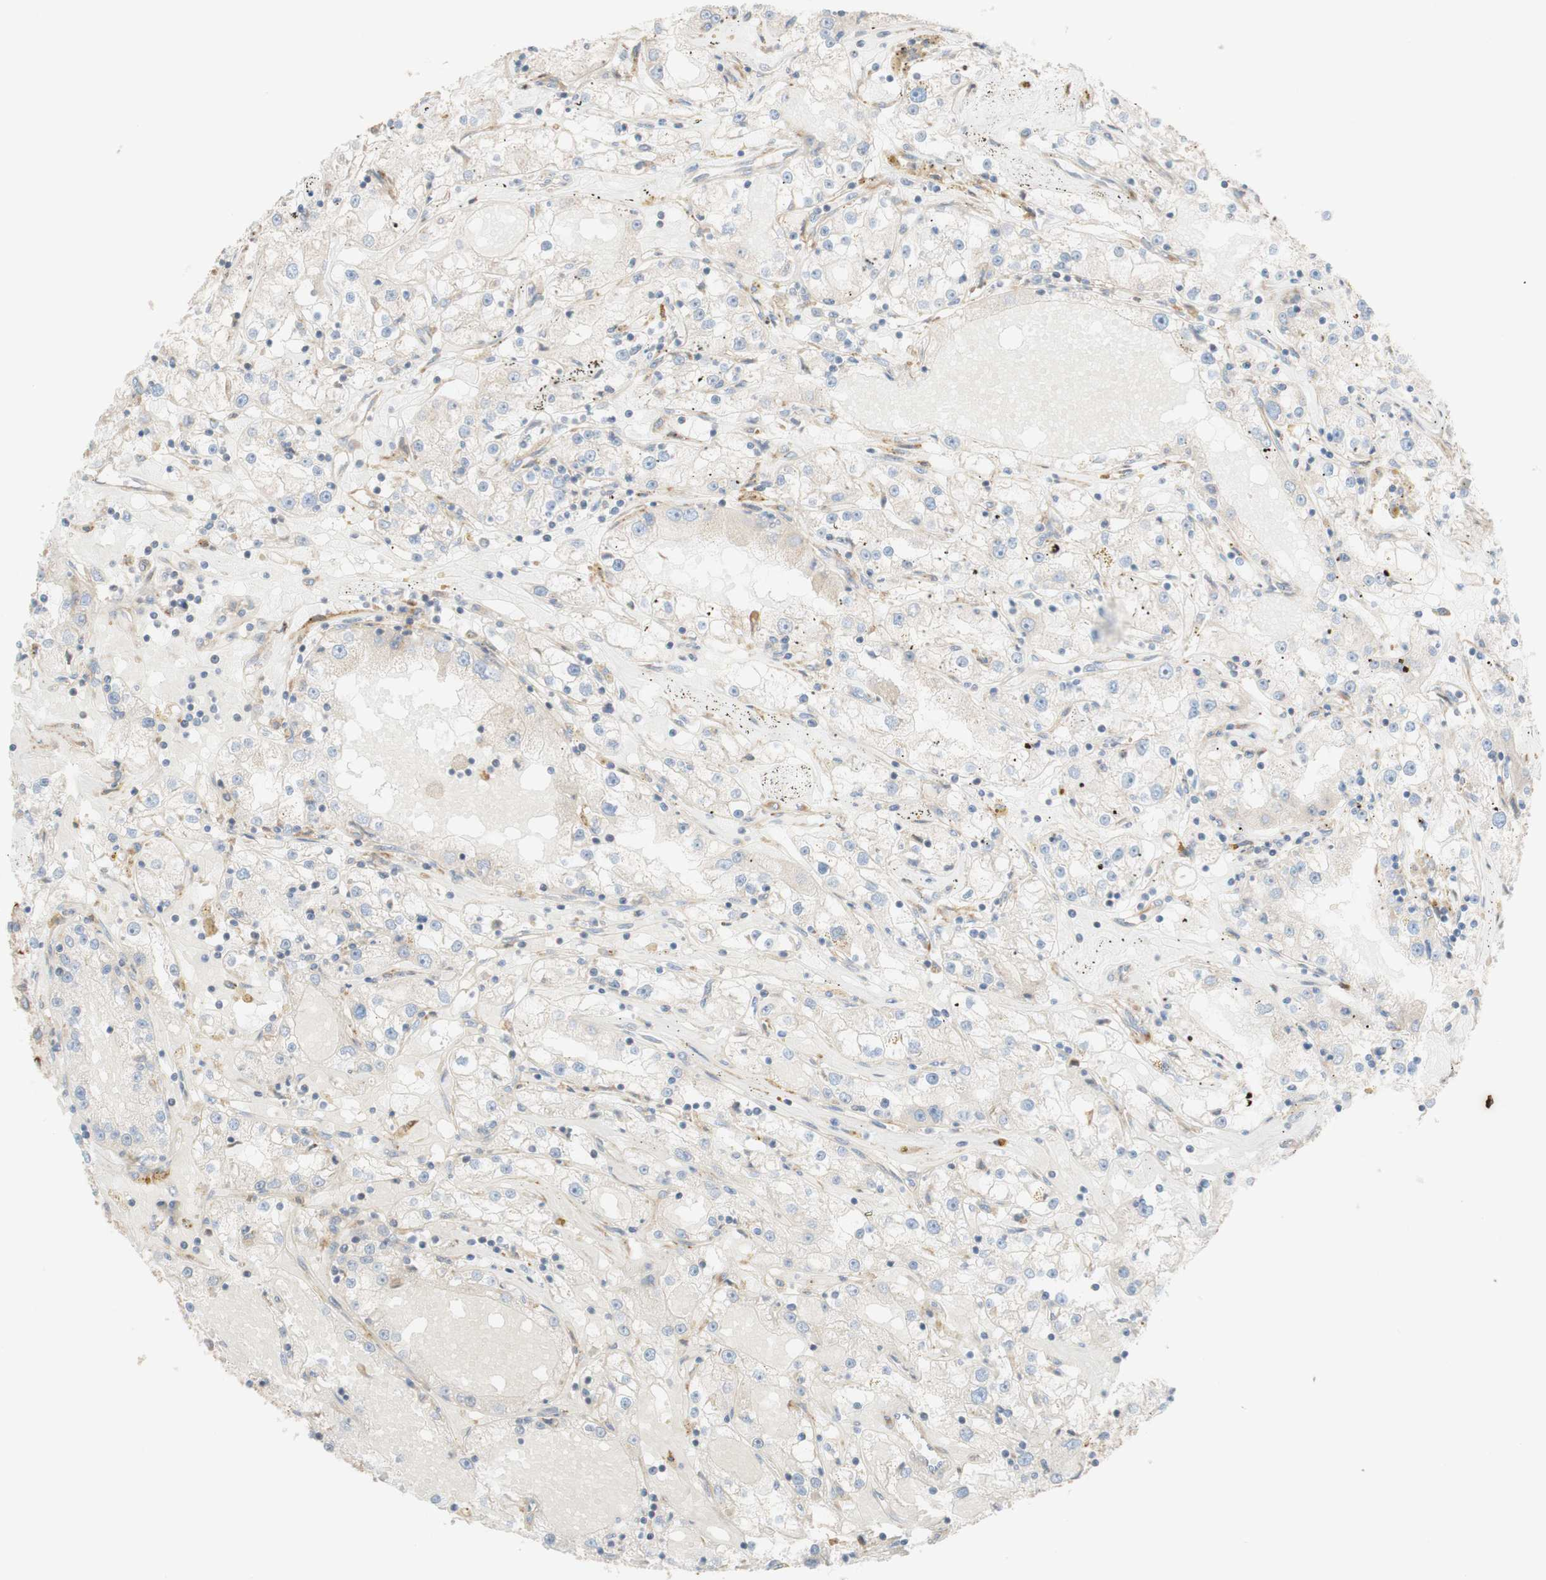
{"staining": {"intensity": "weak", "quantity": ">75%", "location": "cytoplasmic/membranous"}, "tissue": "renal cancer", "cell_type": "Tumor cells", "image_type": "cancer", "snomed": [{"axis": "morphology", "description": "Adenocarcinoma, NOS"}, {"axis": "topography", "description": "Kidney"}], "caption": "A high-resolution image shows immunohistochemistry staining of adenocarcinoma (renal), which reveals weak cytoplasmic/membranous expression in about >75% of tumor cells.", "gene": "C1orf43", "patient": {"sex": "male", "age": 56}}